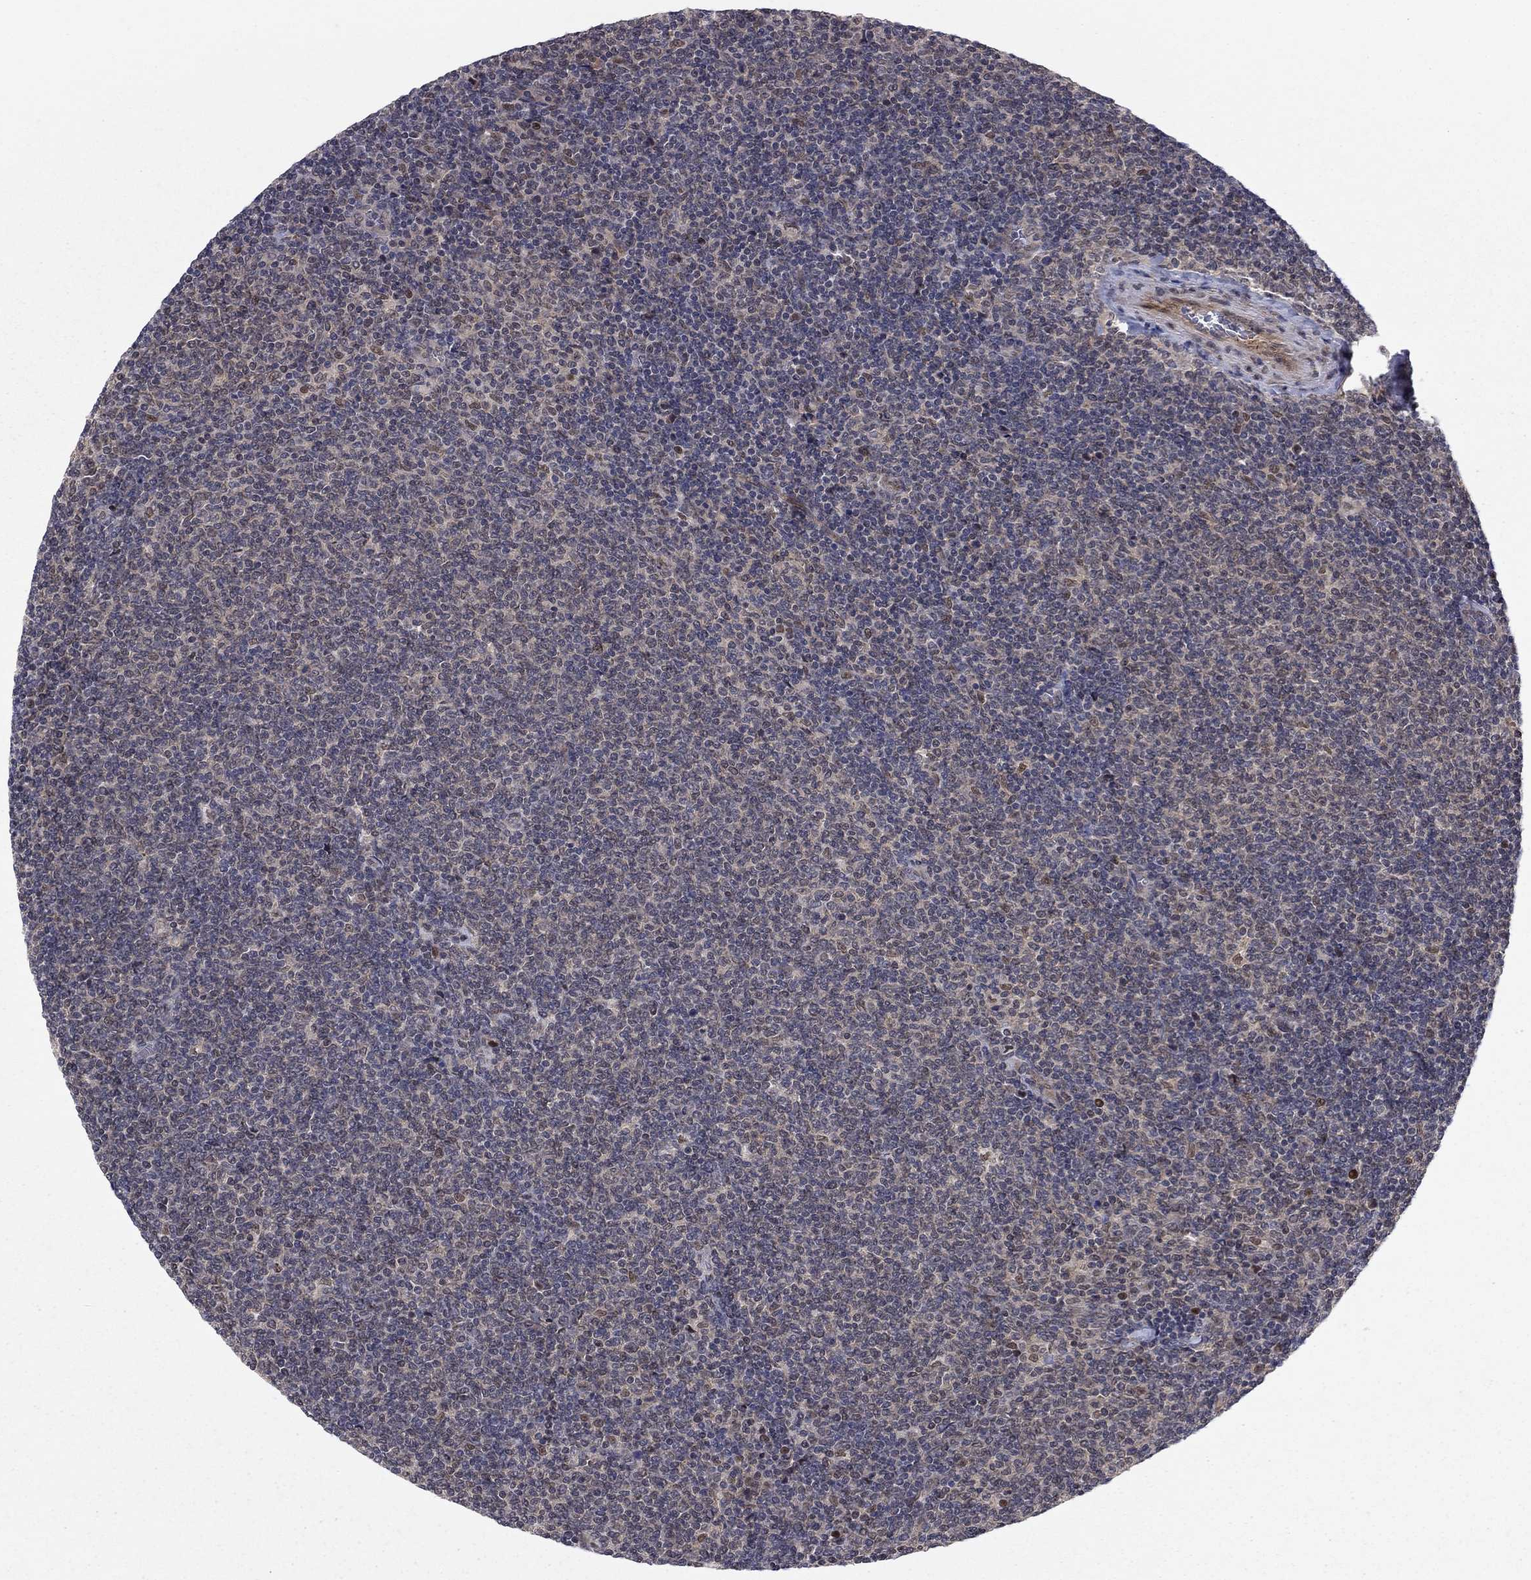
{"staining": {"intensity": "weak", "quantity": "25%-75%", "location": "cytoplasmic/membranous"}, "tissue": "lymphoma", "cell_type": "Tumor cells", "image_type": "cancer", "snomed": [{"axis": "morphology", "description": "Malignant lymphoma, non-Hodgkin's type, Low grade"}, {"axis": "topography", "description": "Lymph node"}], "caption": "Immunohistochemistry (IHC) micrograph of neoplastic tissue: lymphoma stained using immunohistochemistry (IHC) reveals low levels of weak protein expression localized specifically in the cytoplasmic/membranous of tumor cells, appearing as a cytoplasmic/membranous brown color.", "gene": "PSMC1", "patient": {"sex": "male", "age": 52}}